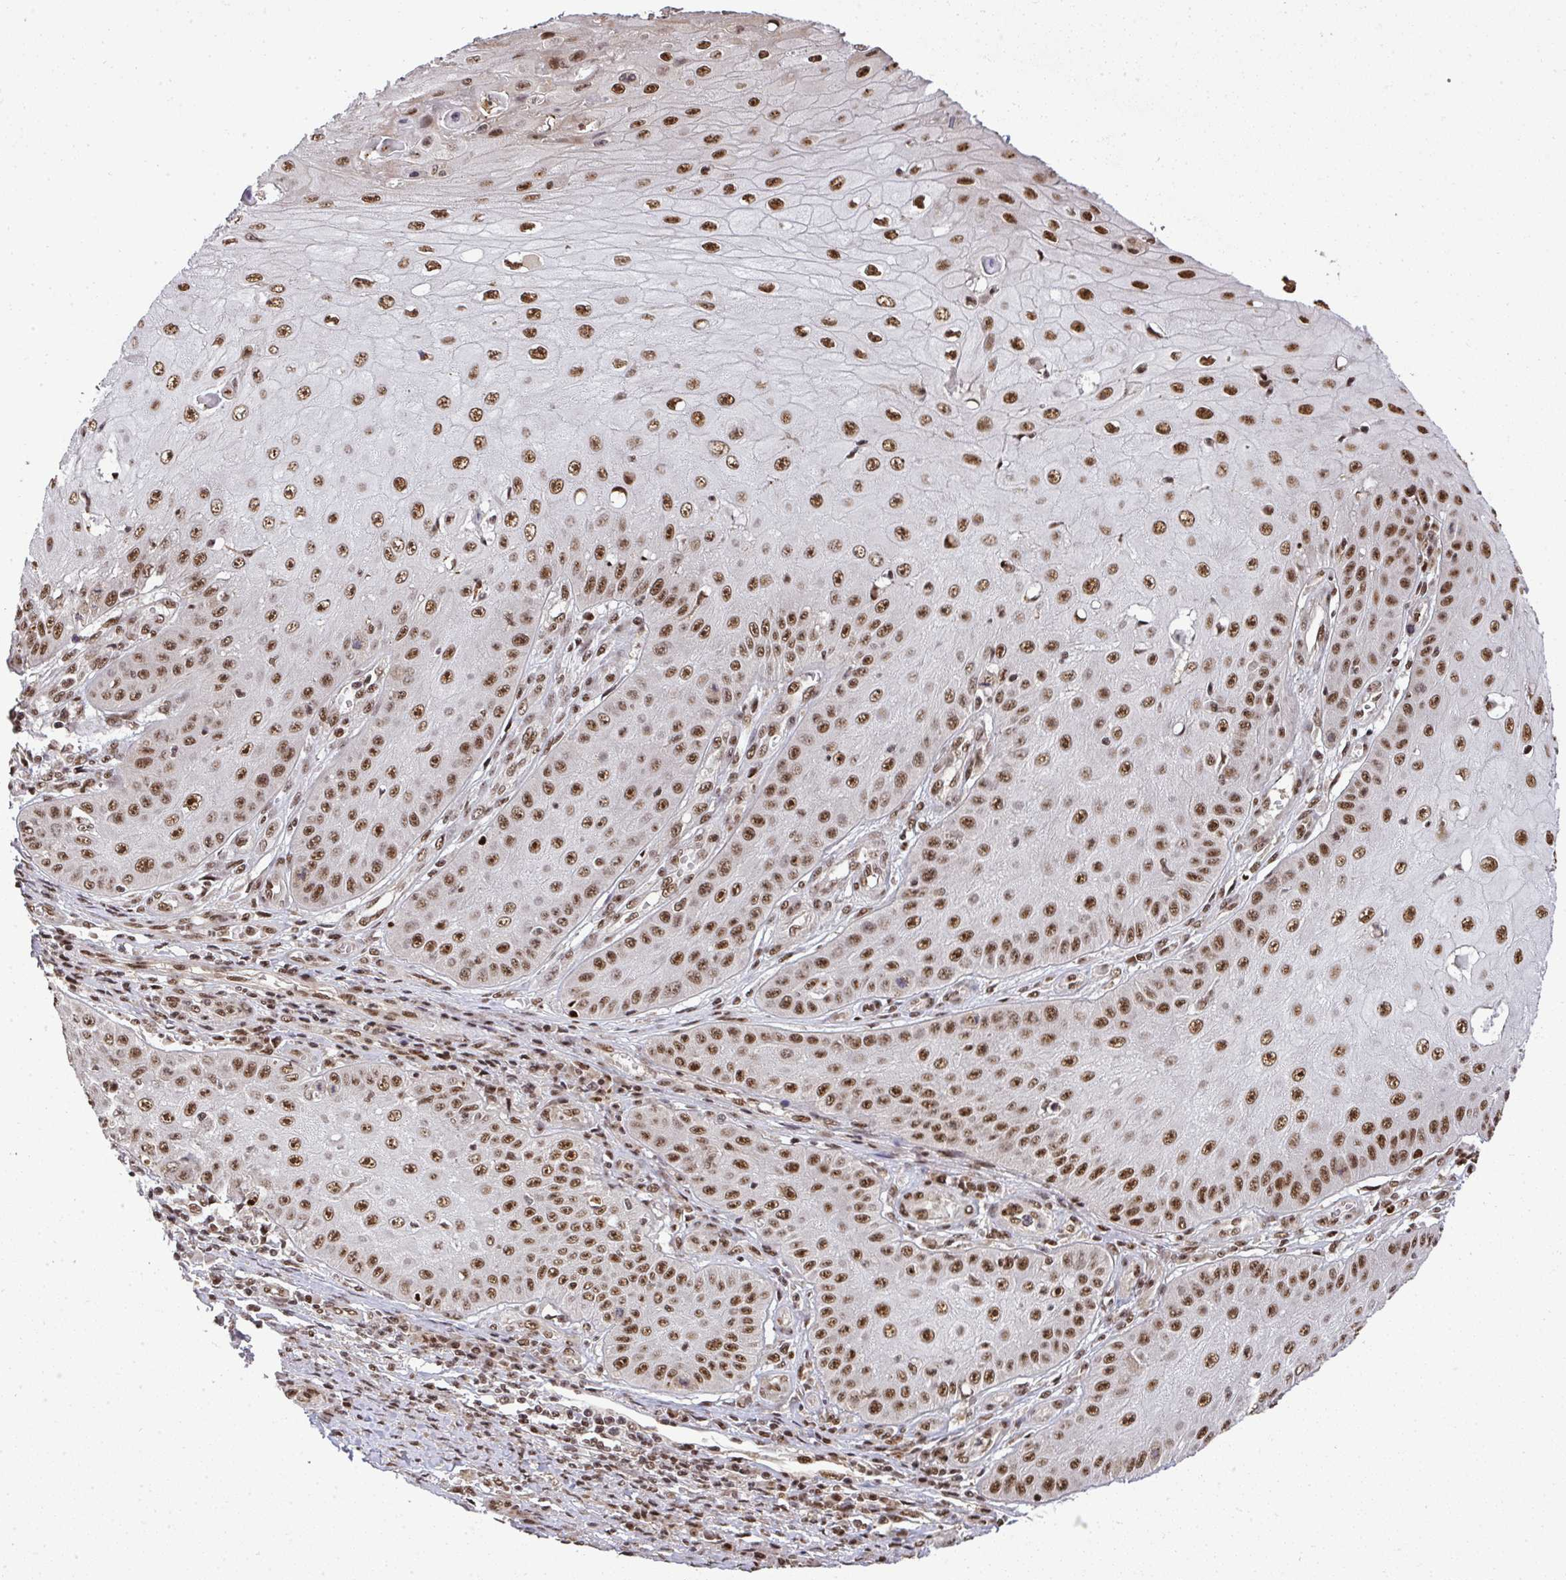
{"staining": {"intensity": "moderate", "quantity": ">75%", "location": "nuclear"}, "tissue": "skin cancer", "cell_type": "Tumor cells", "image_type": "cancer", "snomed": [{"axis": "morphology", "description": "Squamous cell carcinoma, NOS"}, {"axis": "topography", "description": "Skin"}], "caption": "Skin squamous cell carcinoma was stained to show a protein in brown. There is medium levels of moderate nuclear staining in about >75% of tumor cells. Nuclei are stained in blue.", "gene": "U2AF1", "patient": {"sex": "male", "age": 70}}